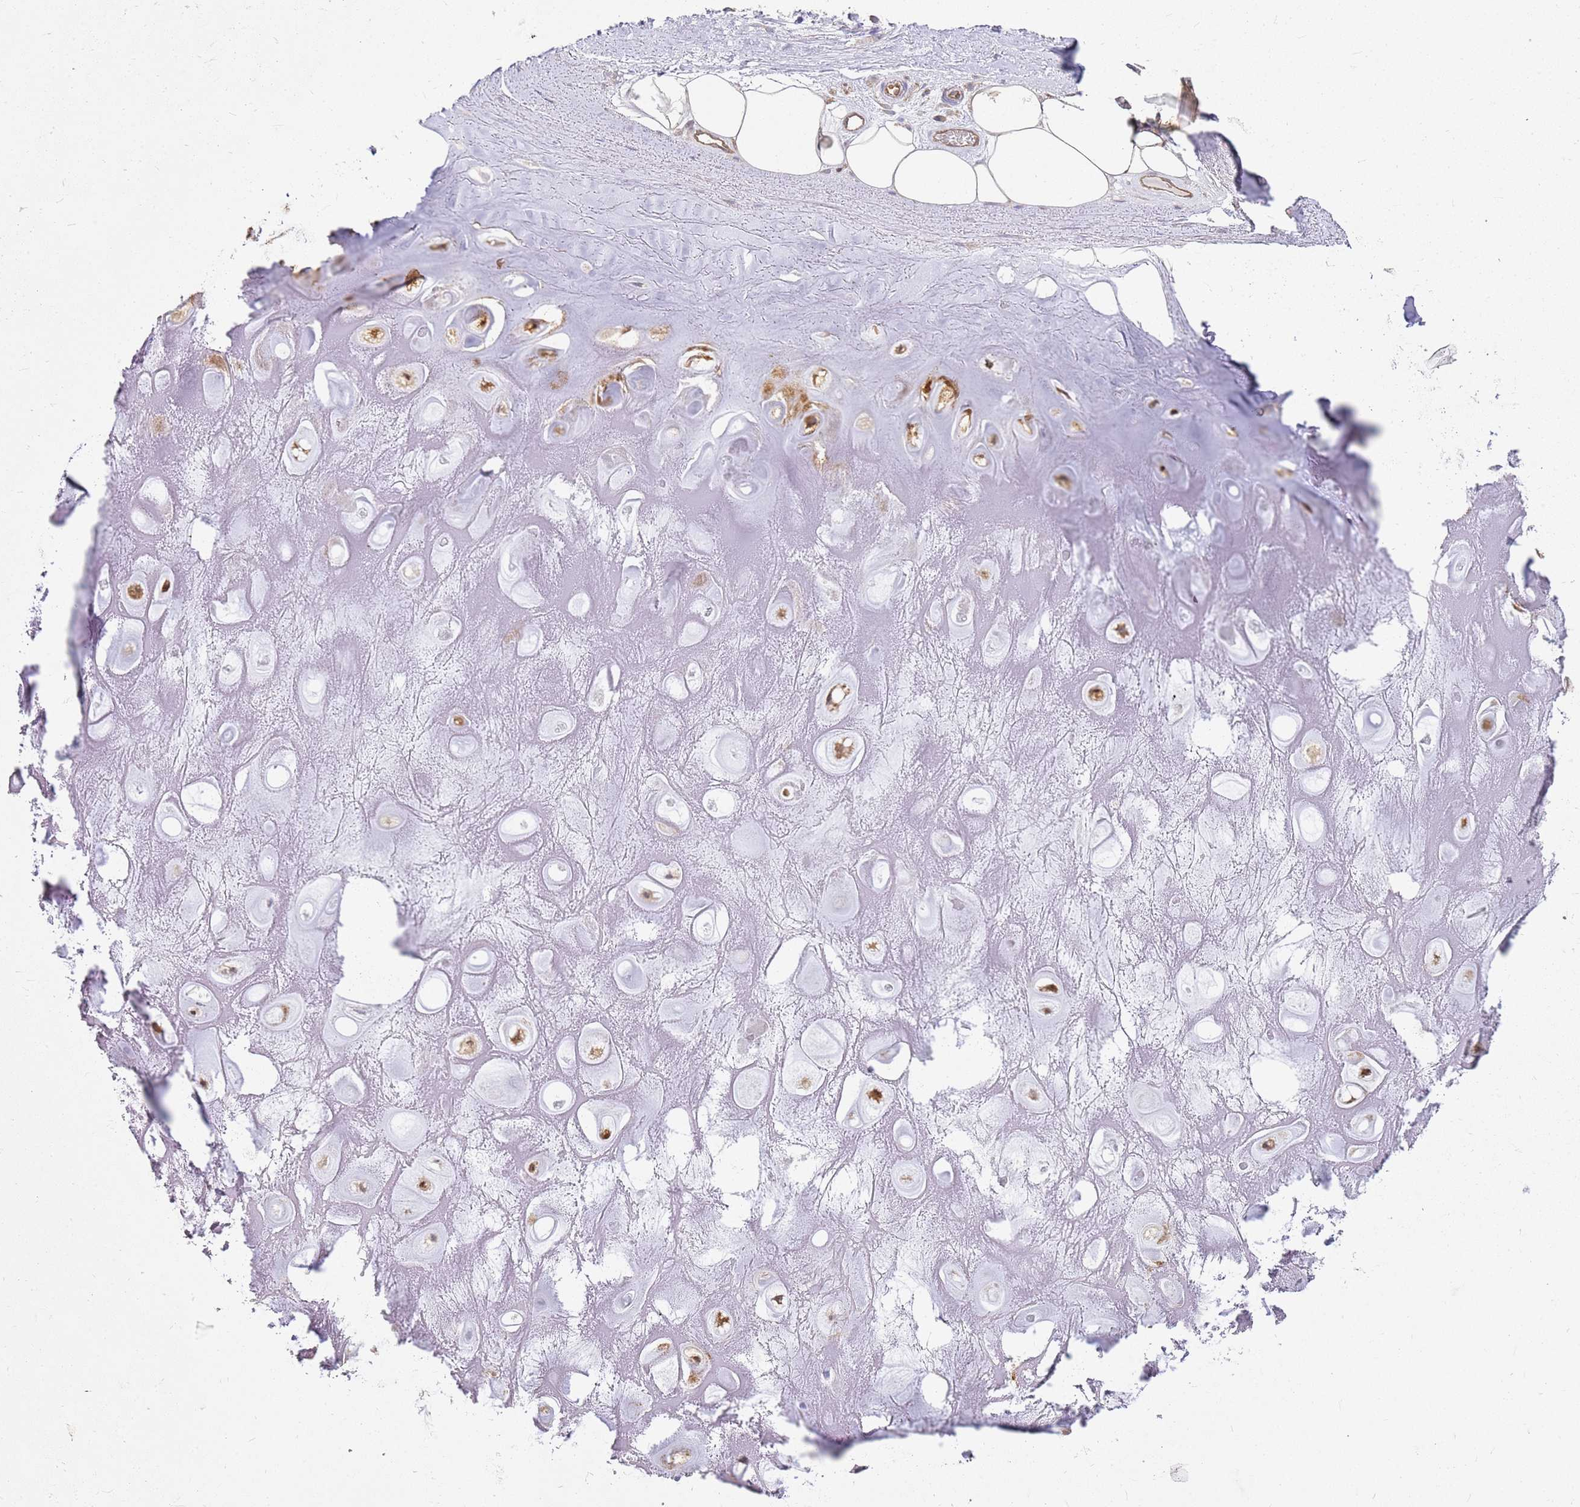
{"staining": {"intensity": "negative", "quantity": "none", "location": "none"}, "tissue": "adipose tissue", "cell_type": "Adipocytes", "image_type": "normal", "snomed": [{"axis": "morphology", "description": "Normal tissue, NOS"}, {"axis": "topography", "description": "Cartilage tissue"}], "caption": "A photomicrograph of human adipose tissue is negative for staining in adipocytes. (DAB immunohistochemistry (IHC) visualized using brightfield microscopy, high magnification).", "gene": "YWHAE", "patient": {"sex": "male", "age": 81}}